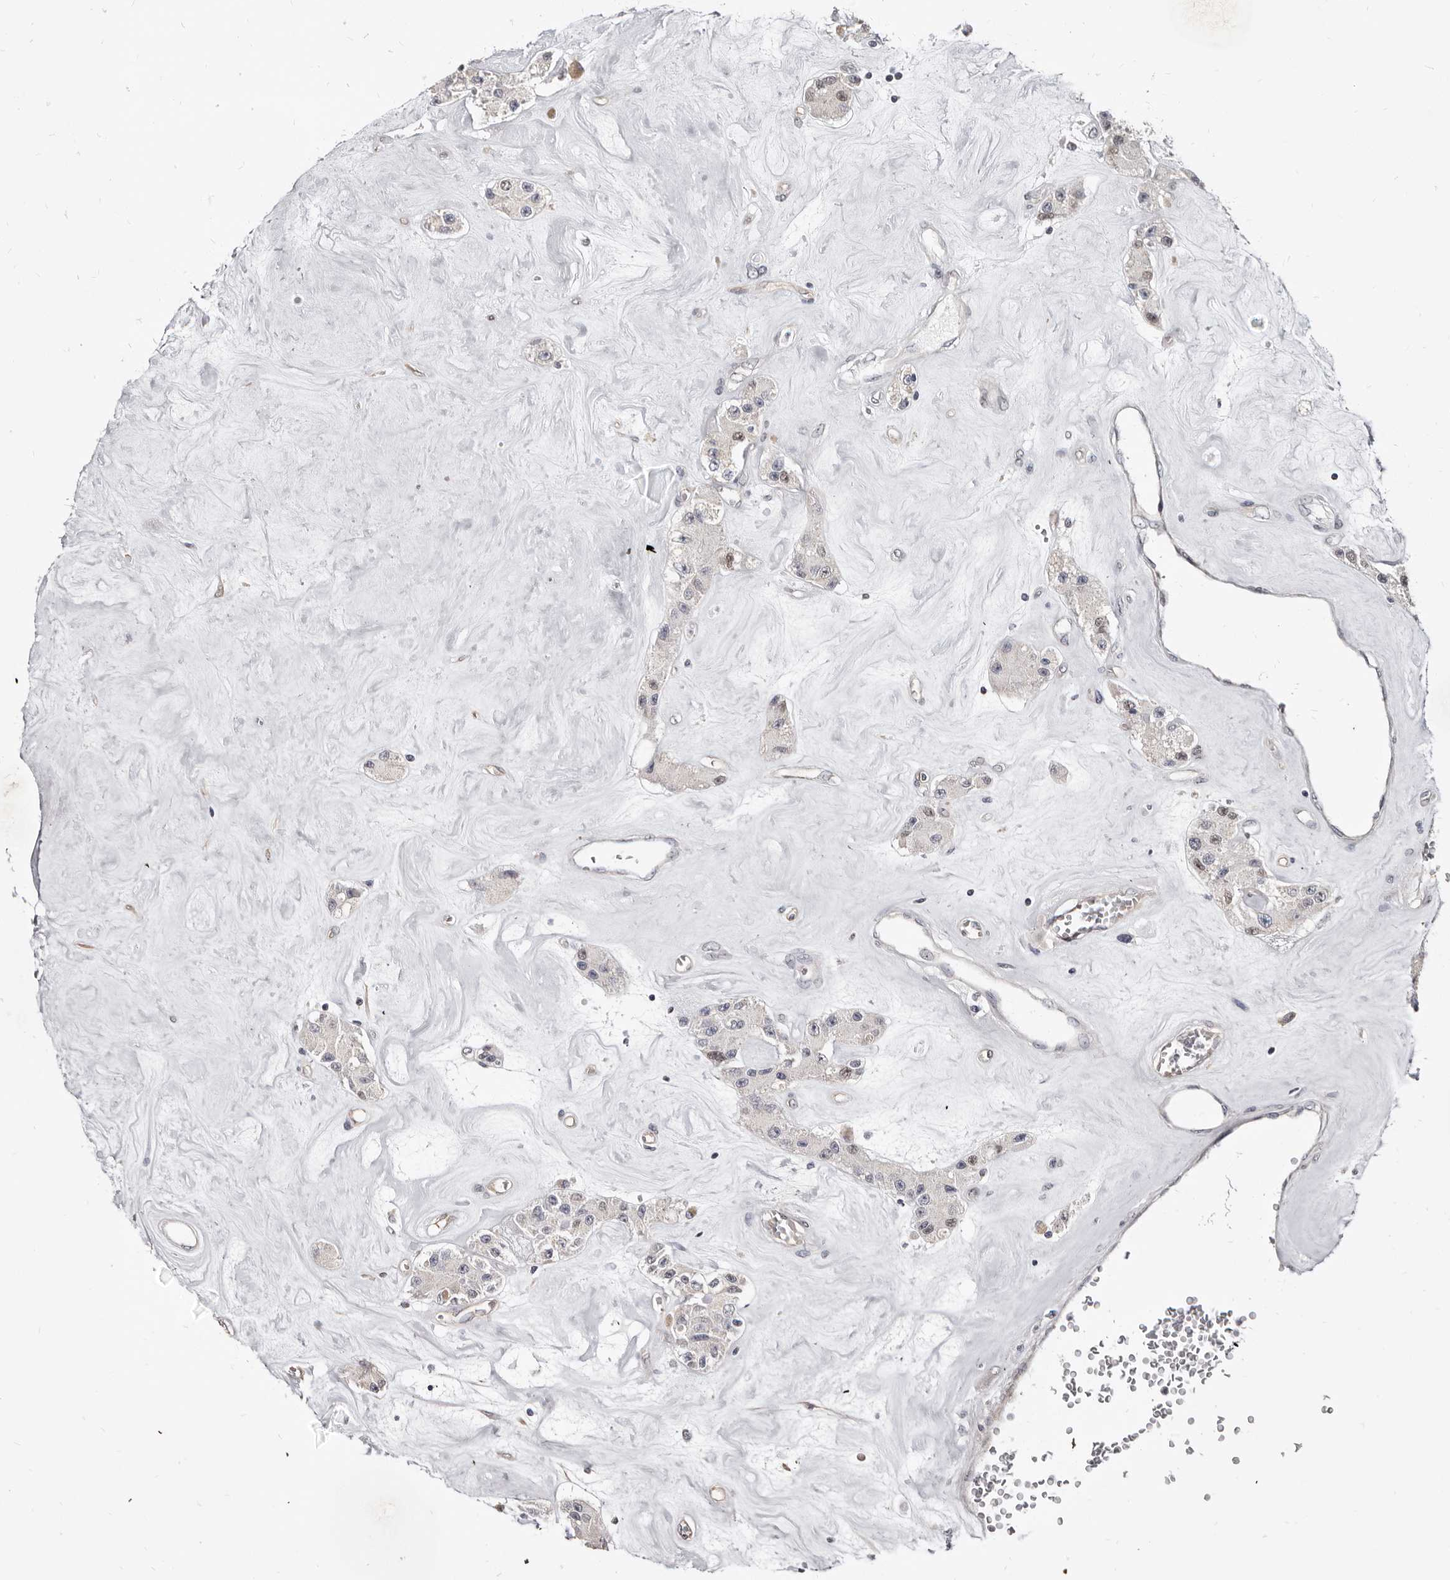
{"staining": {"intensity": "negative", "quantity": "none", "location": "none"}, "tissue": "carcinoid", "cell_type": "Tumor cells", "image_type": "cancer", "snomed": [{"axis": "morphology", "description": "Carcinoid, malignant, NOS"}, {"axis": "topography", "description": "Pancreas"}], "caption": "Image shows no significant protein expression in tumor cells of carcinoid. (DAB (3,3'-diaminobenzidine) immunohistochemistry (IHC), high magnification).", "gene": "KHDRBS2", "patient": {"sex": "male", "age": 41}}